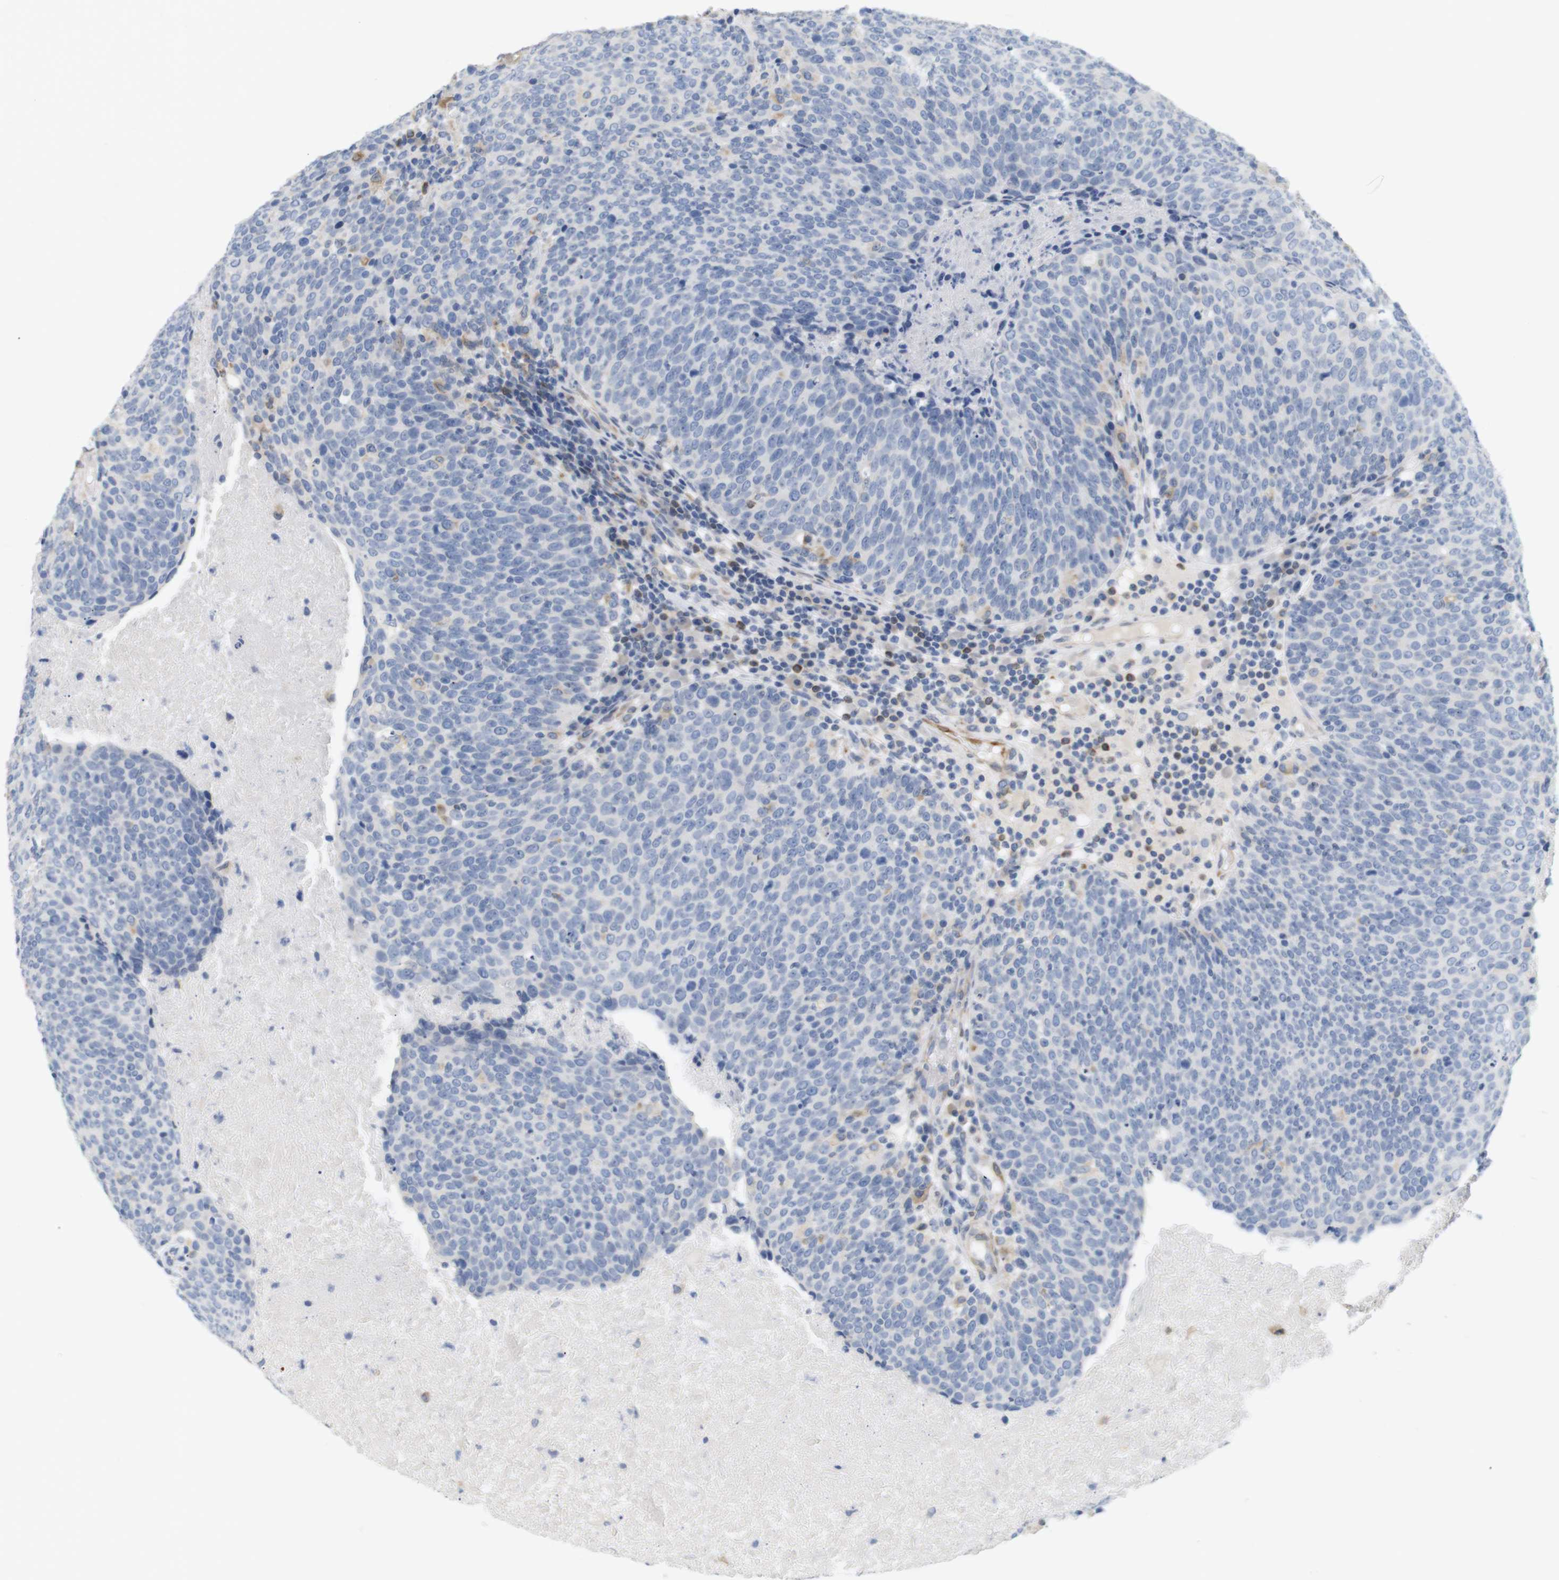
{"staining": {"intensity": "negative", "quantity": "none", "location": "none"}, "tissue": "head and neck cancer", "cell_type": "Tumor cells", "image_type": "cancer", "snomed": [{"axis": "morphology", "description": "Squamous cell carcinoma, NOS"}, {"axis": "morphology", "description": "Squamous cell carcinoma, metastatic, NOS"}, {"axis": "topography", "description": "Lymph node"}, {"axis": "topography", "description": "Head-Neck"}], "caption": "Photomicrograph shows no significant protein positivity in tumor cells of head and neck cancer (squamous cell carcinoma).", "gene": "ITPR1", "patient": {"sex": "male", "age": 62}}